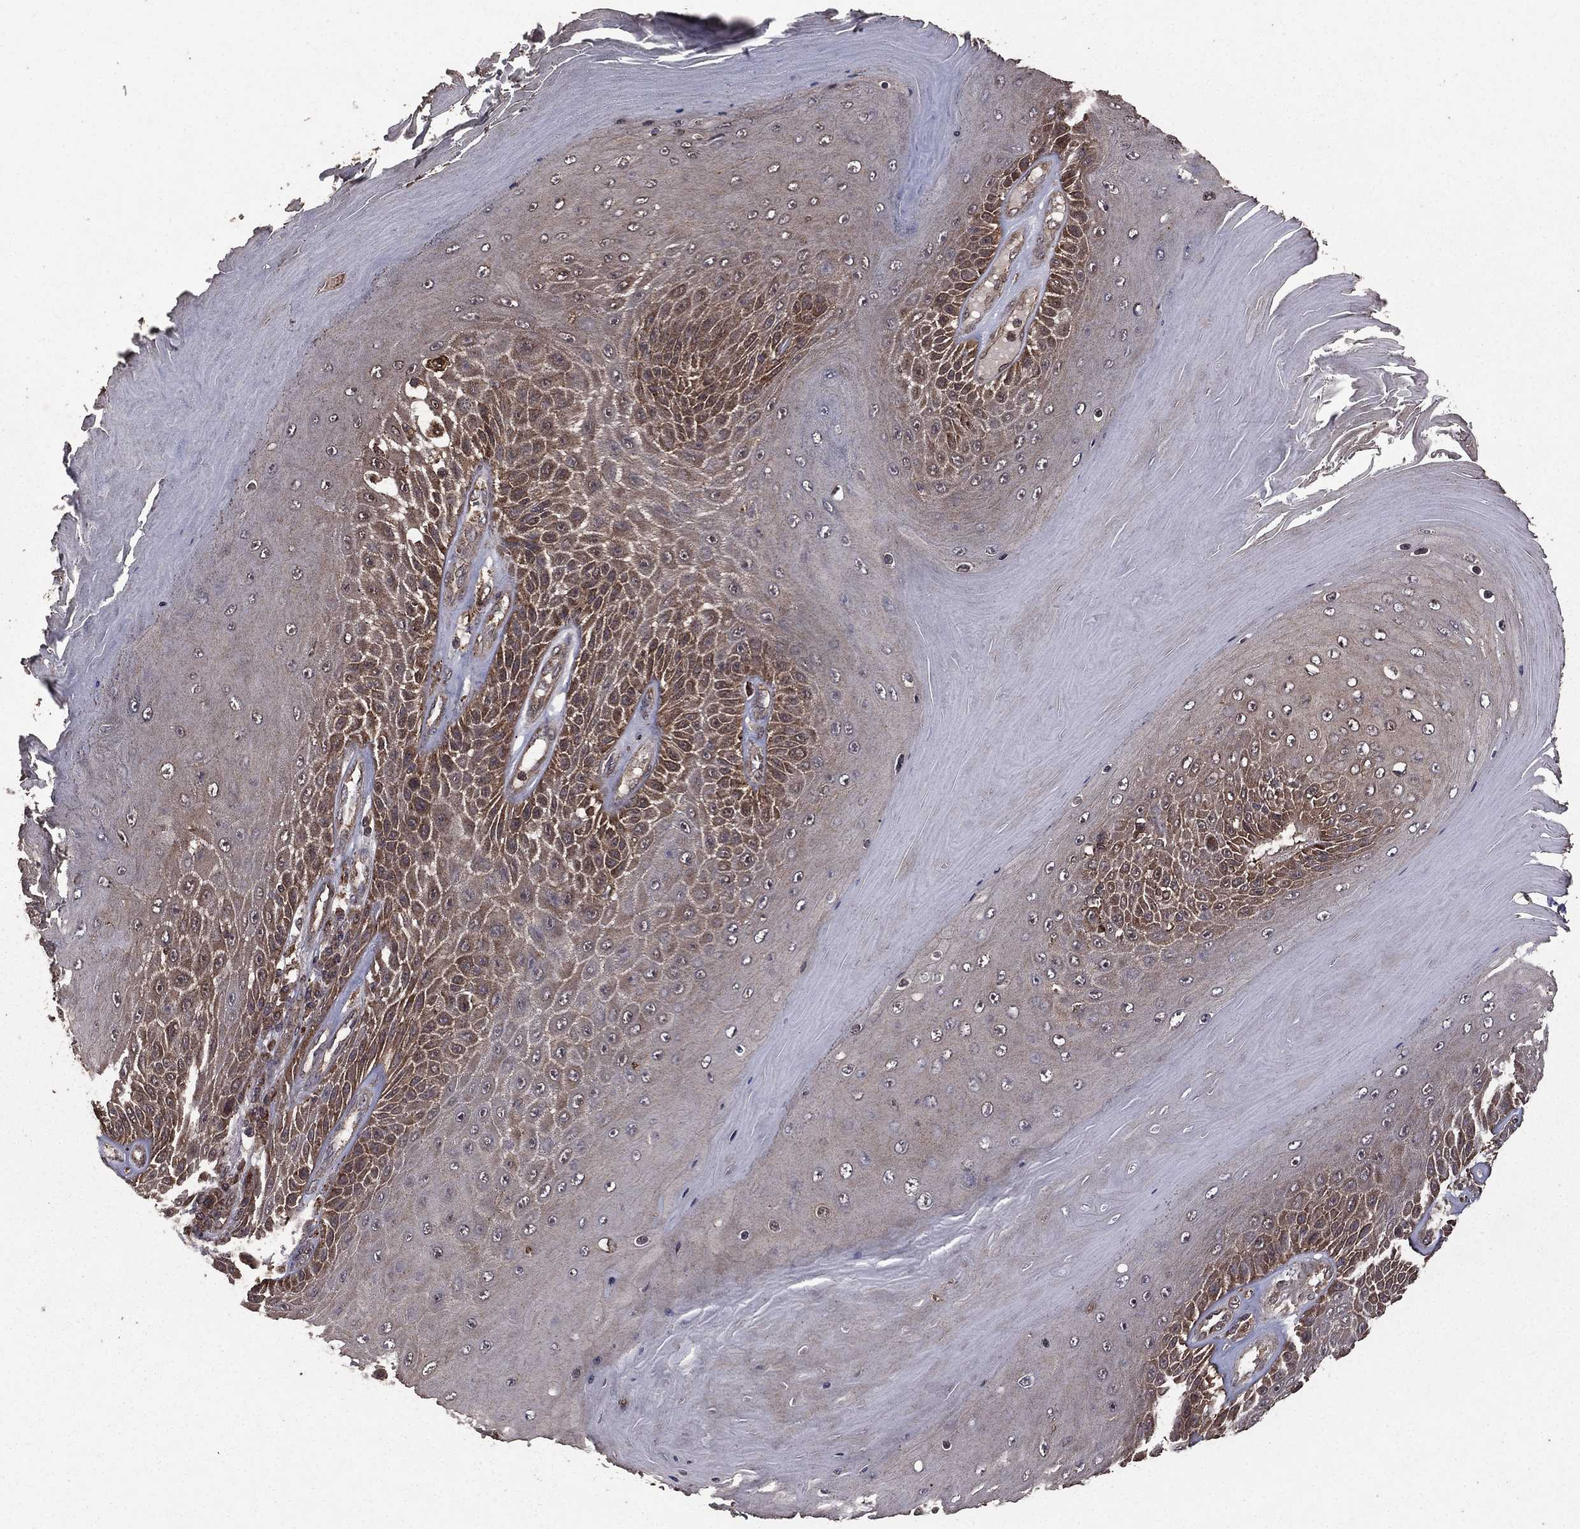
{"staining": {"intensity": "moderate", "quantity": "25%-75%", "location": "cytoplasmic/membranous"}, "tissue": "skin cancer", "cell_type": "Tumor cells", "image_type": "cancer", "snomed": [{"axis": "morphology", "description": "Squamous cell carcinoma, NOS"}, {"axis": "topography", "description": "Skin"}], "caption": "The micrograph reveals staining of skin cancer (squamous cell carcinoma), revealing moderate cytoplasmic/membranous protein staining (brown color) within tumor cells. Using DAB (3,3'-diaminobenzidine) (brown) and hematoxylin (blue) stains, captured at high magnification using brightfield microscopy.", "gene": "BIRC6", "patient": {"sex": "male", "age": 62}}